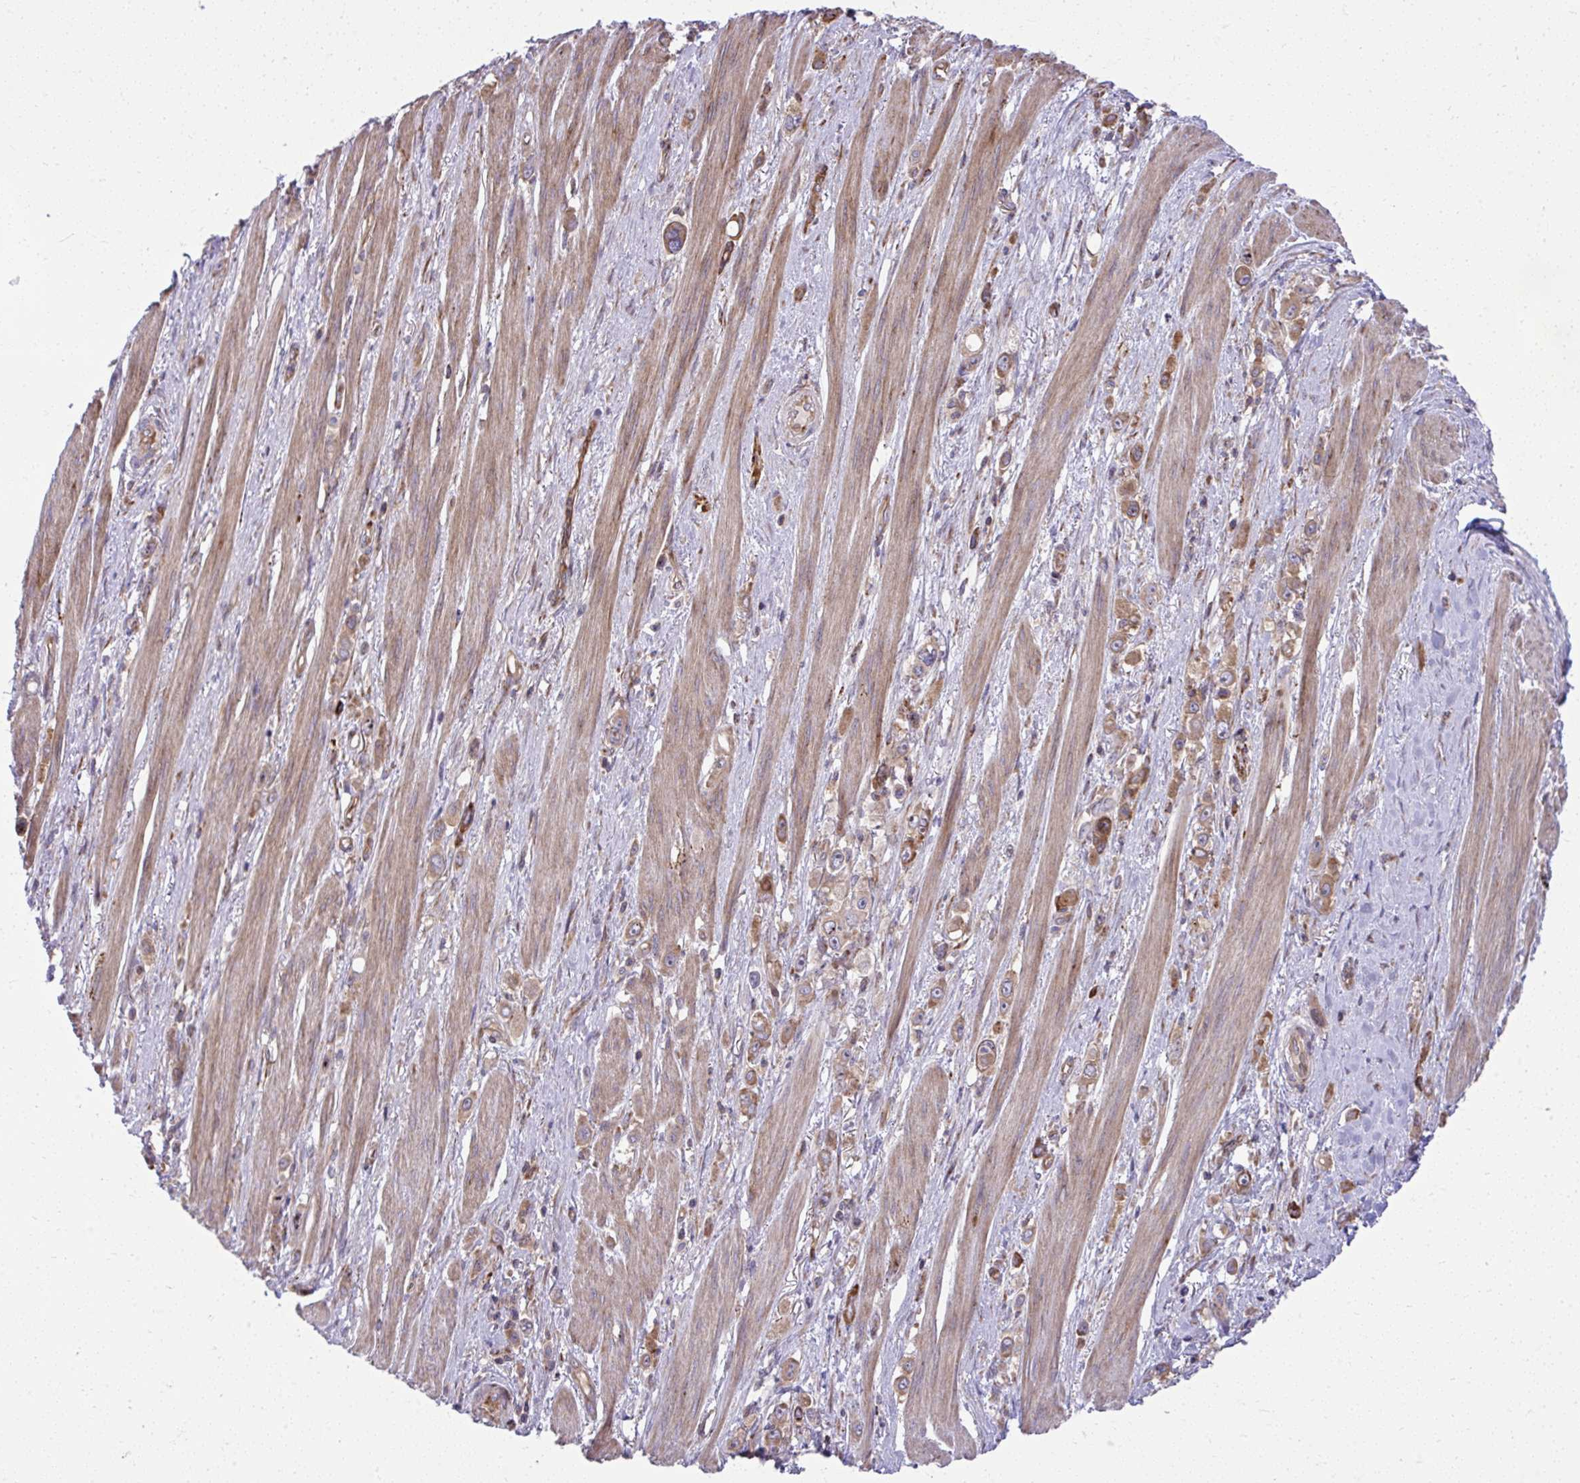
{"staining": {"intensity": "moderate", "quantity": ">75%", "location": "cytoplasmic/membranous"}, "tissue": "stomach cancer", "cell_type": "Tumor cells", "image_type": "cancer", "snomed": [{"axis": "morphology", "description": "Adenocarcinoma, NOS"}, {"axis": "topography", "description": "Stomach, upper"}], "caption": "Adenocarcinoma (stomach) stained with a brown dye shows moderate cytoplasmic/membranous positive staining in about >75% of tumor cells.", "gene": "NMNAT3", "patient": {"sex": "male", "age": 75}}